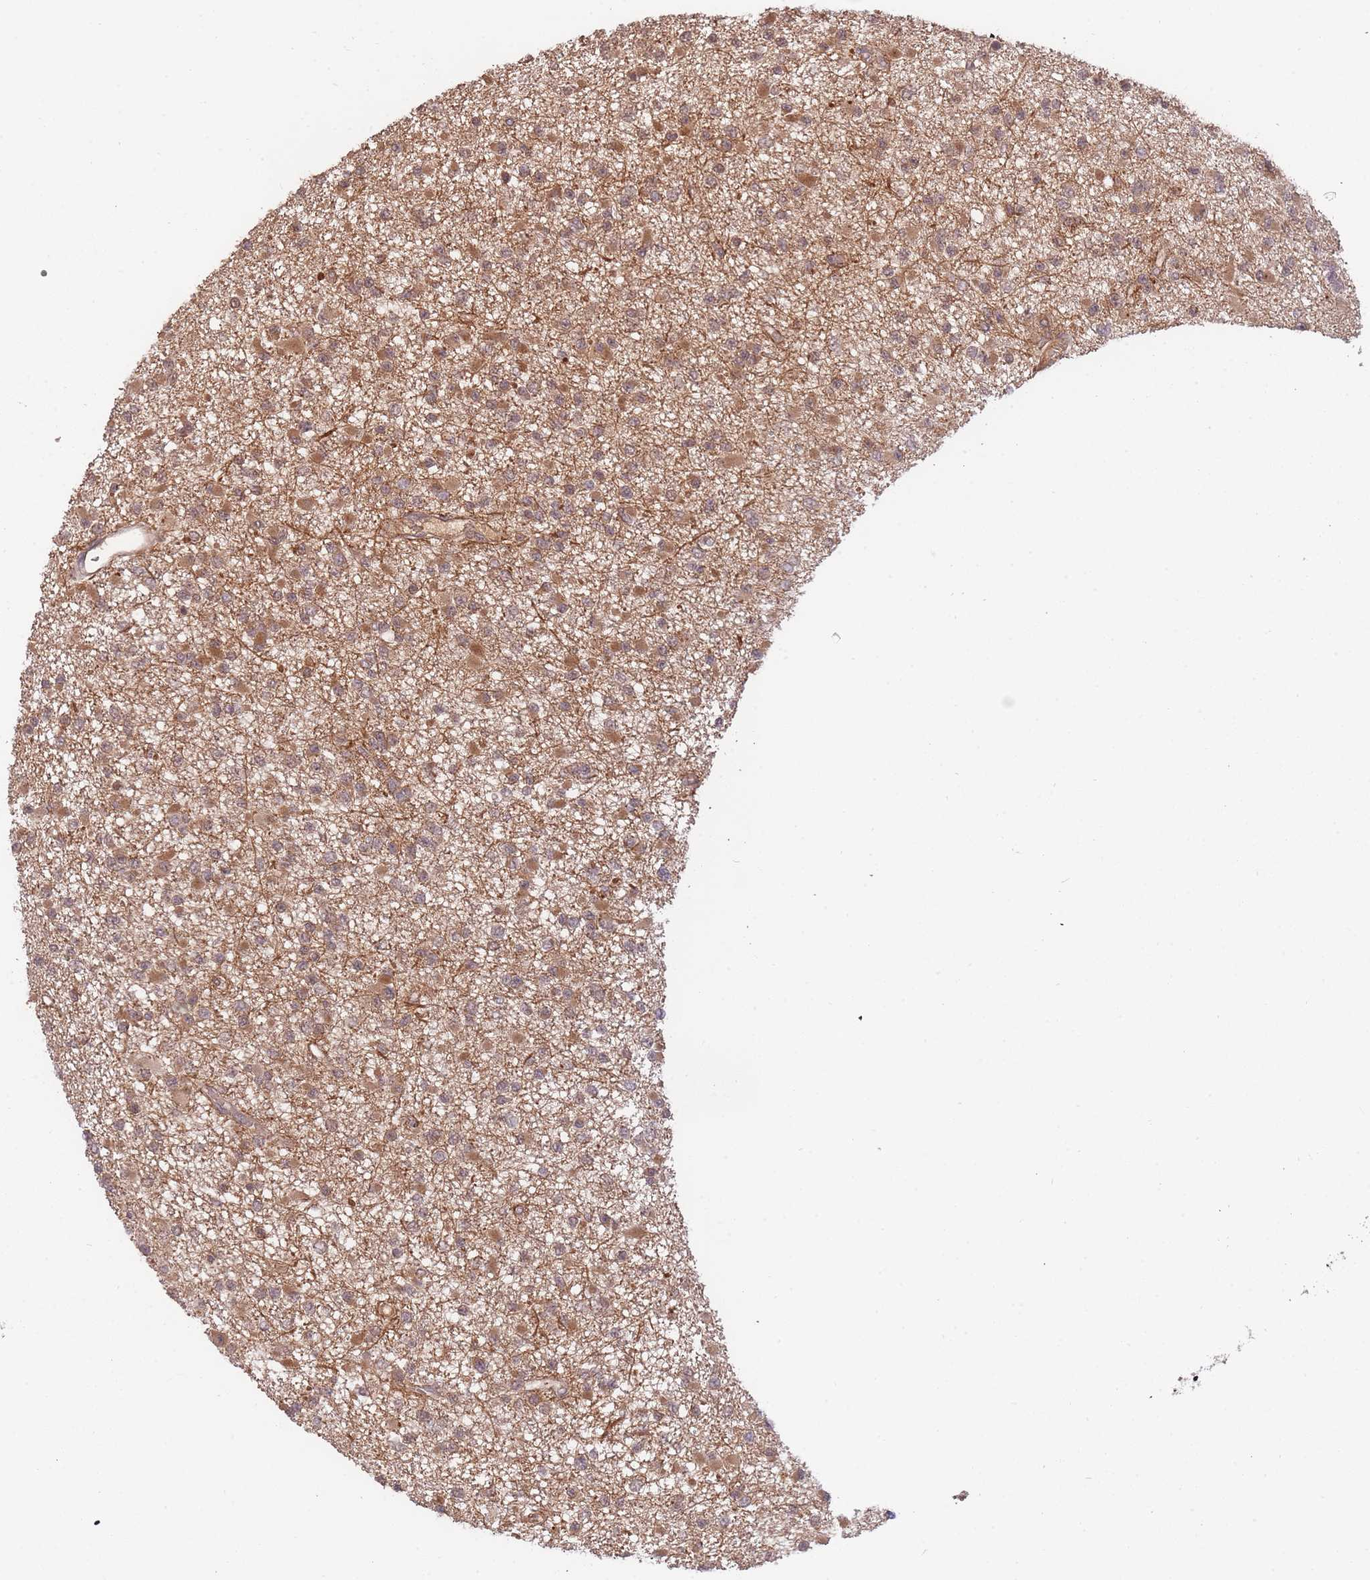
{"staining": {"intensity": "moderate", "quantity": "25%-75%", "location": "cytoplasmic/membranous"}, "tissue": "glioma", "cell_type": "Tumor cells", "image_type": "cancer", "snomed": [{"axis": "morphology", "description": "Glioma, malignant, Low grade"}, {"axis": "topography", "description": "Brain"}], "caption": "Human glioma stained for a protein (brown) exhibits moderate cytoplasmic/membranous positive positivity in approximately 25%-75% of tumor cells.", "gene": "SMC6", "patient": {"sex": "female", "age": 22}}